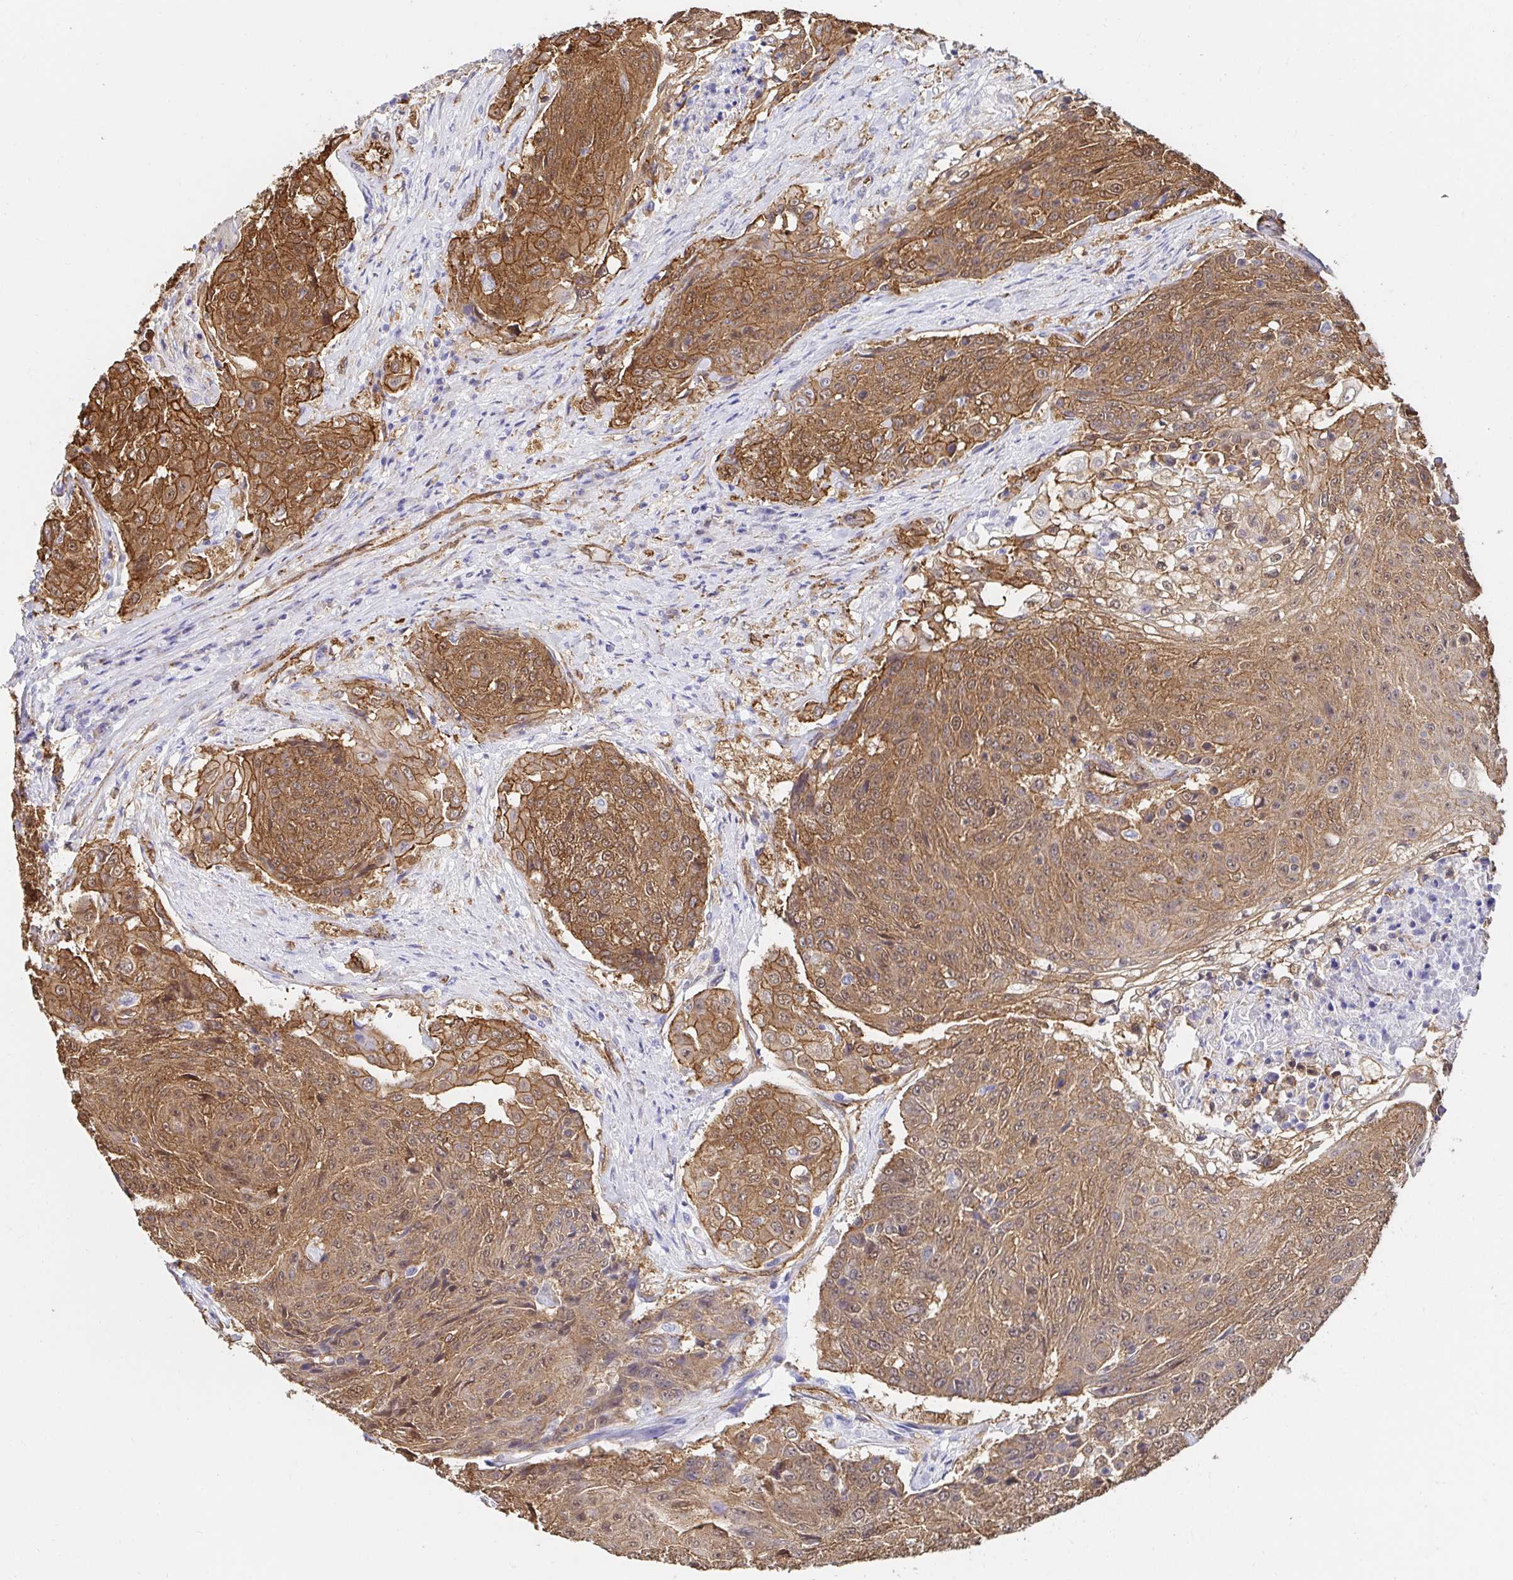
{"staining": {"intensity": "moderate", "quantity": ">75%", "location": "cytoplasmic/membranous"}, "tissue": "urothelial cancer", "cell_type": "Tumor cells", "image_type": "cancer", "snomed": [{"axis": "morphology", "description": "Urothelial carcinoma, High grade"}, {"axis": "topography", "description": "Urinary bladder"}], "caption": "An image showing moderate cytoplasmic/membranous staining in about >75% of tumor cells in urothelial cancer, as visualized by brown immunohistochemical staining.", "gene": "CTTN", "patient": {"sex": "female", "age": 63}}